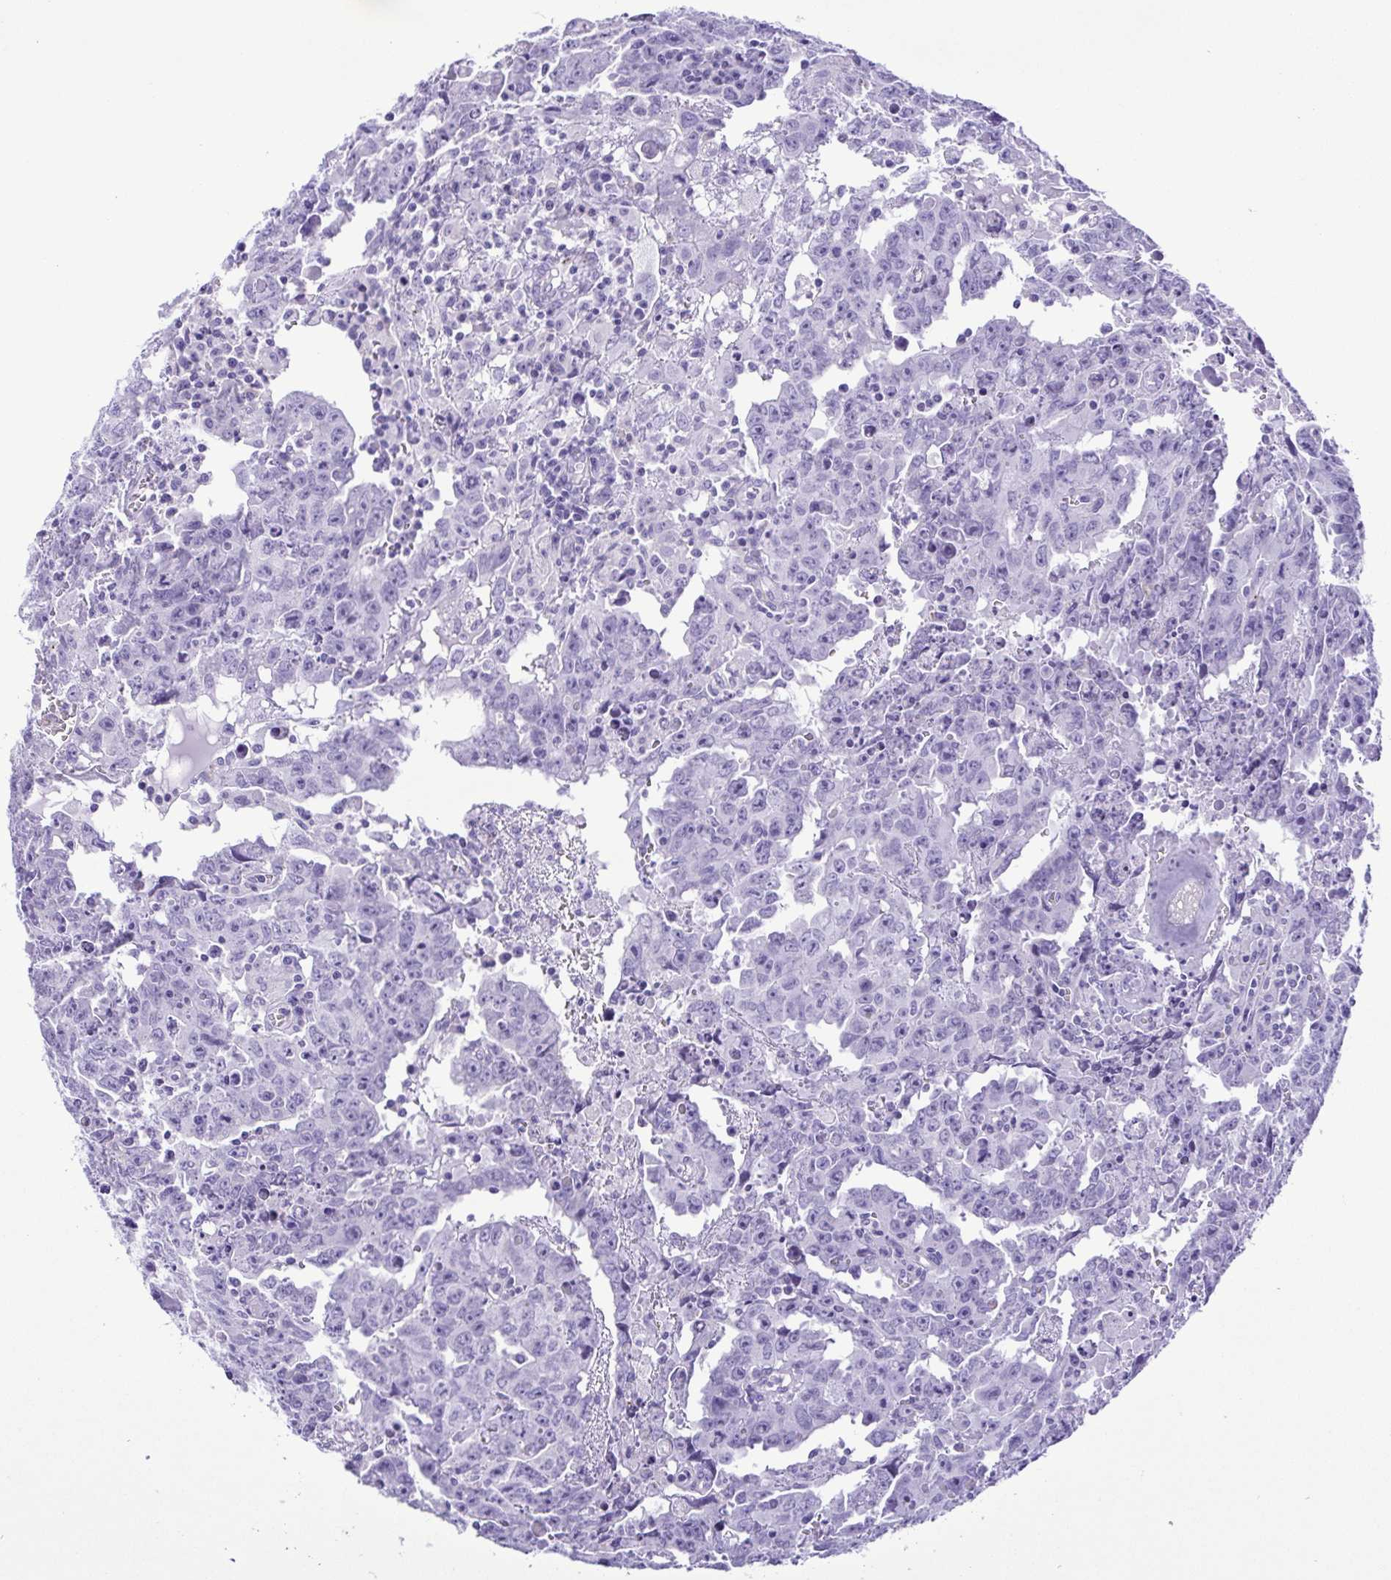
{"staining": {"intensity": "negative", "quantity": "none", "location": "none"}, "tissue": "testis cancer", "cell_type": "Tumor cells", "image_type": "cancer", "snomed": [{"axis": "morphology", "description": "Carcinoma, Embryonal, NOS"}, {"axis": "topography", "description": "Testis"}], "caption": "Tumor cells show no significant staining in testis embryonal carcinoma. Nuclei are stained in blue.", "gene": "PAK3", "patient": {"sex": "male", "age": 22}}